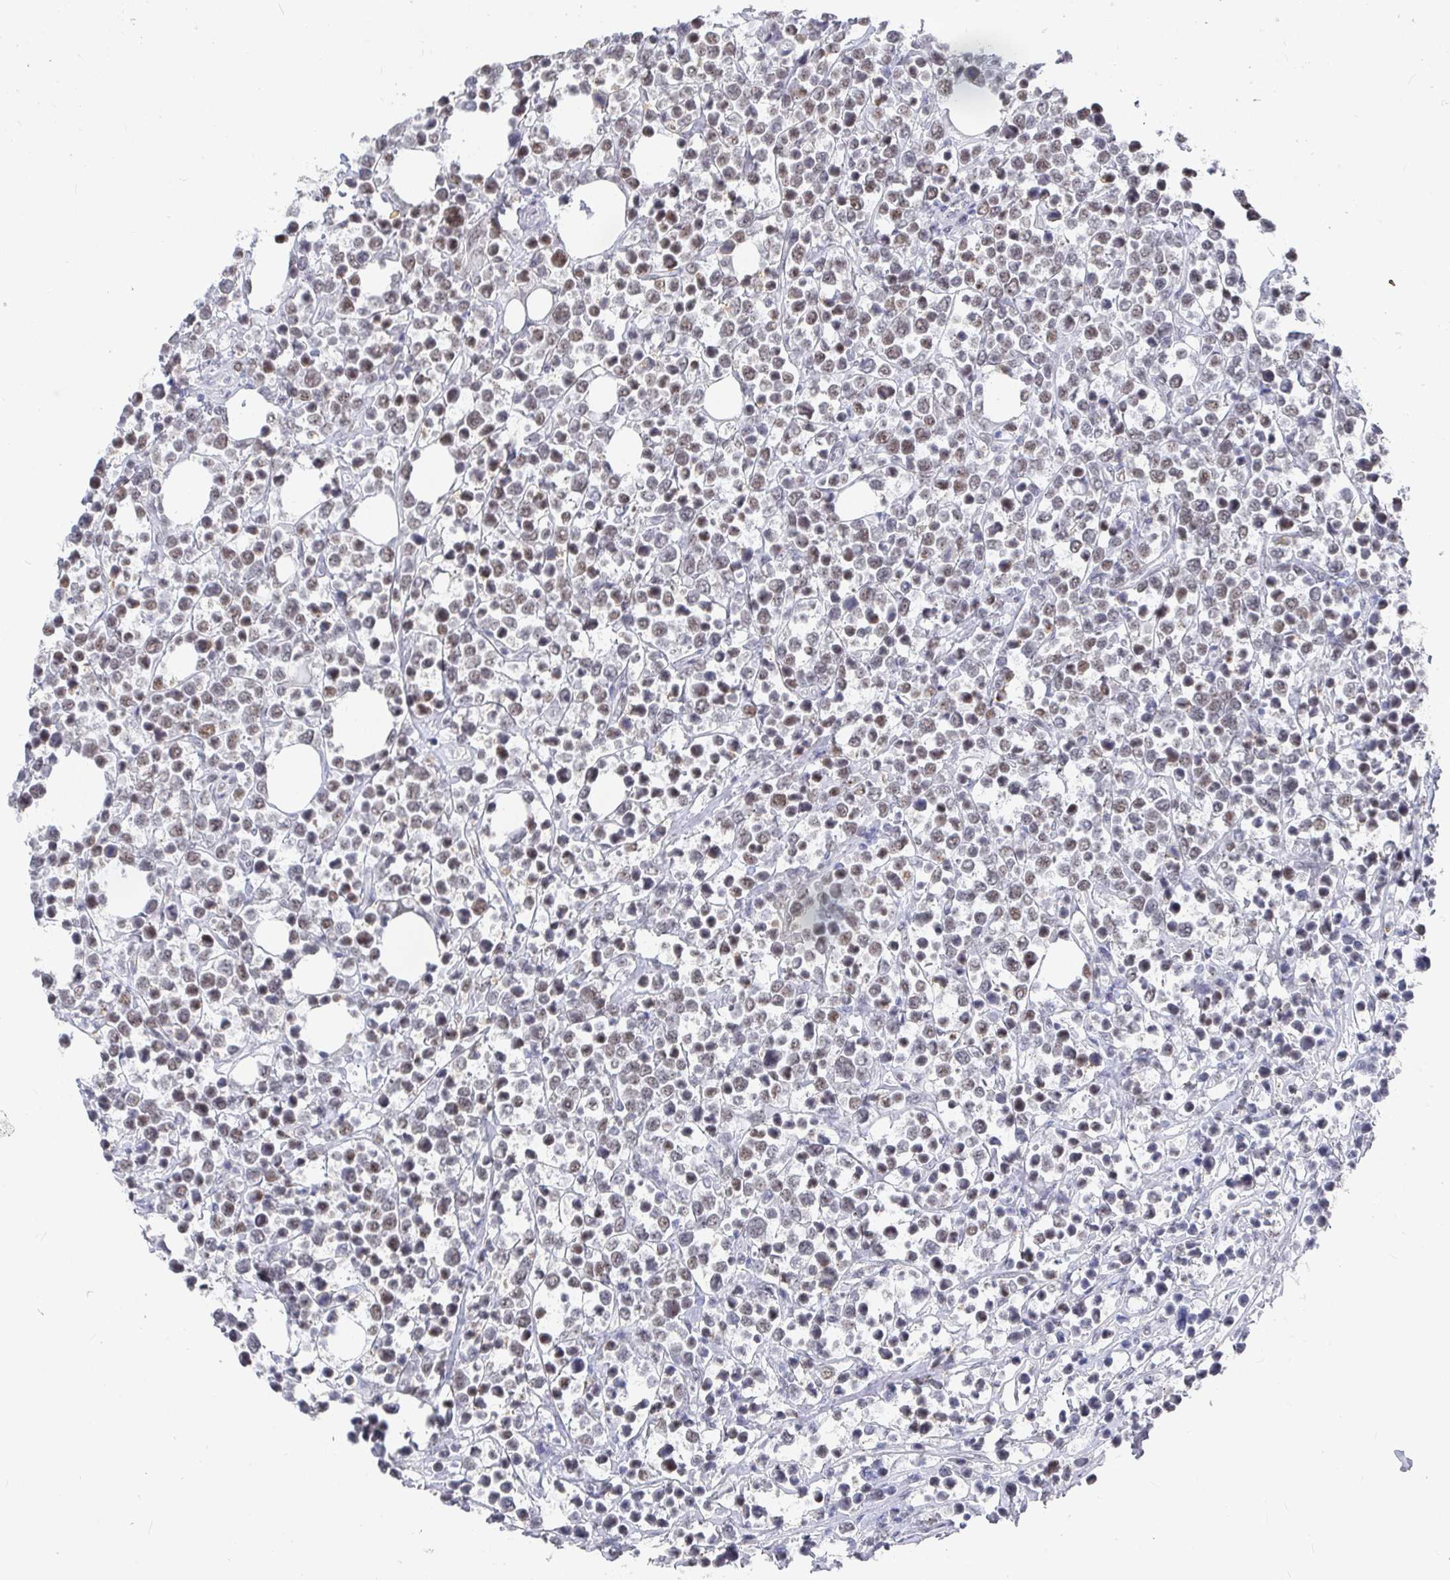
{"staining": {"intensity": "moderate", "quantity": "<25%", "location": "nuclear"}, "tissue": "lymphoma", "cell_type": "Tumor cells", "image_type": "cancer", "snomed": [{"axis": "morphology", "description": "Malignant lymphoma, non-Hodgkin's type, Low grade"}, {"axis": "topography", "description": "Lymph node"}], "caption": "Moderate nuclear protein expression is present in about <25% of tumor cells in lymphoma.", "gene": "RCOR1", "patient": {"sex": "male", "age": 60}}